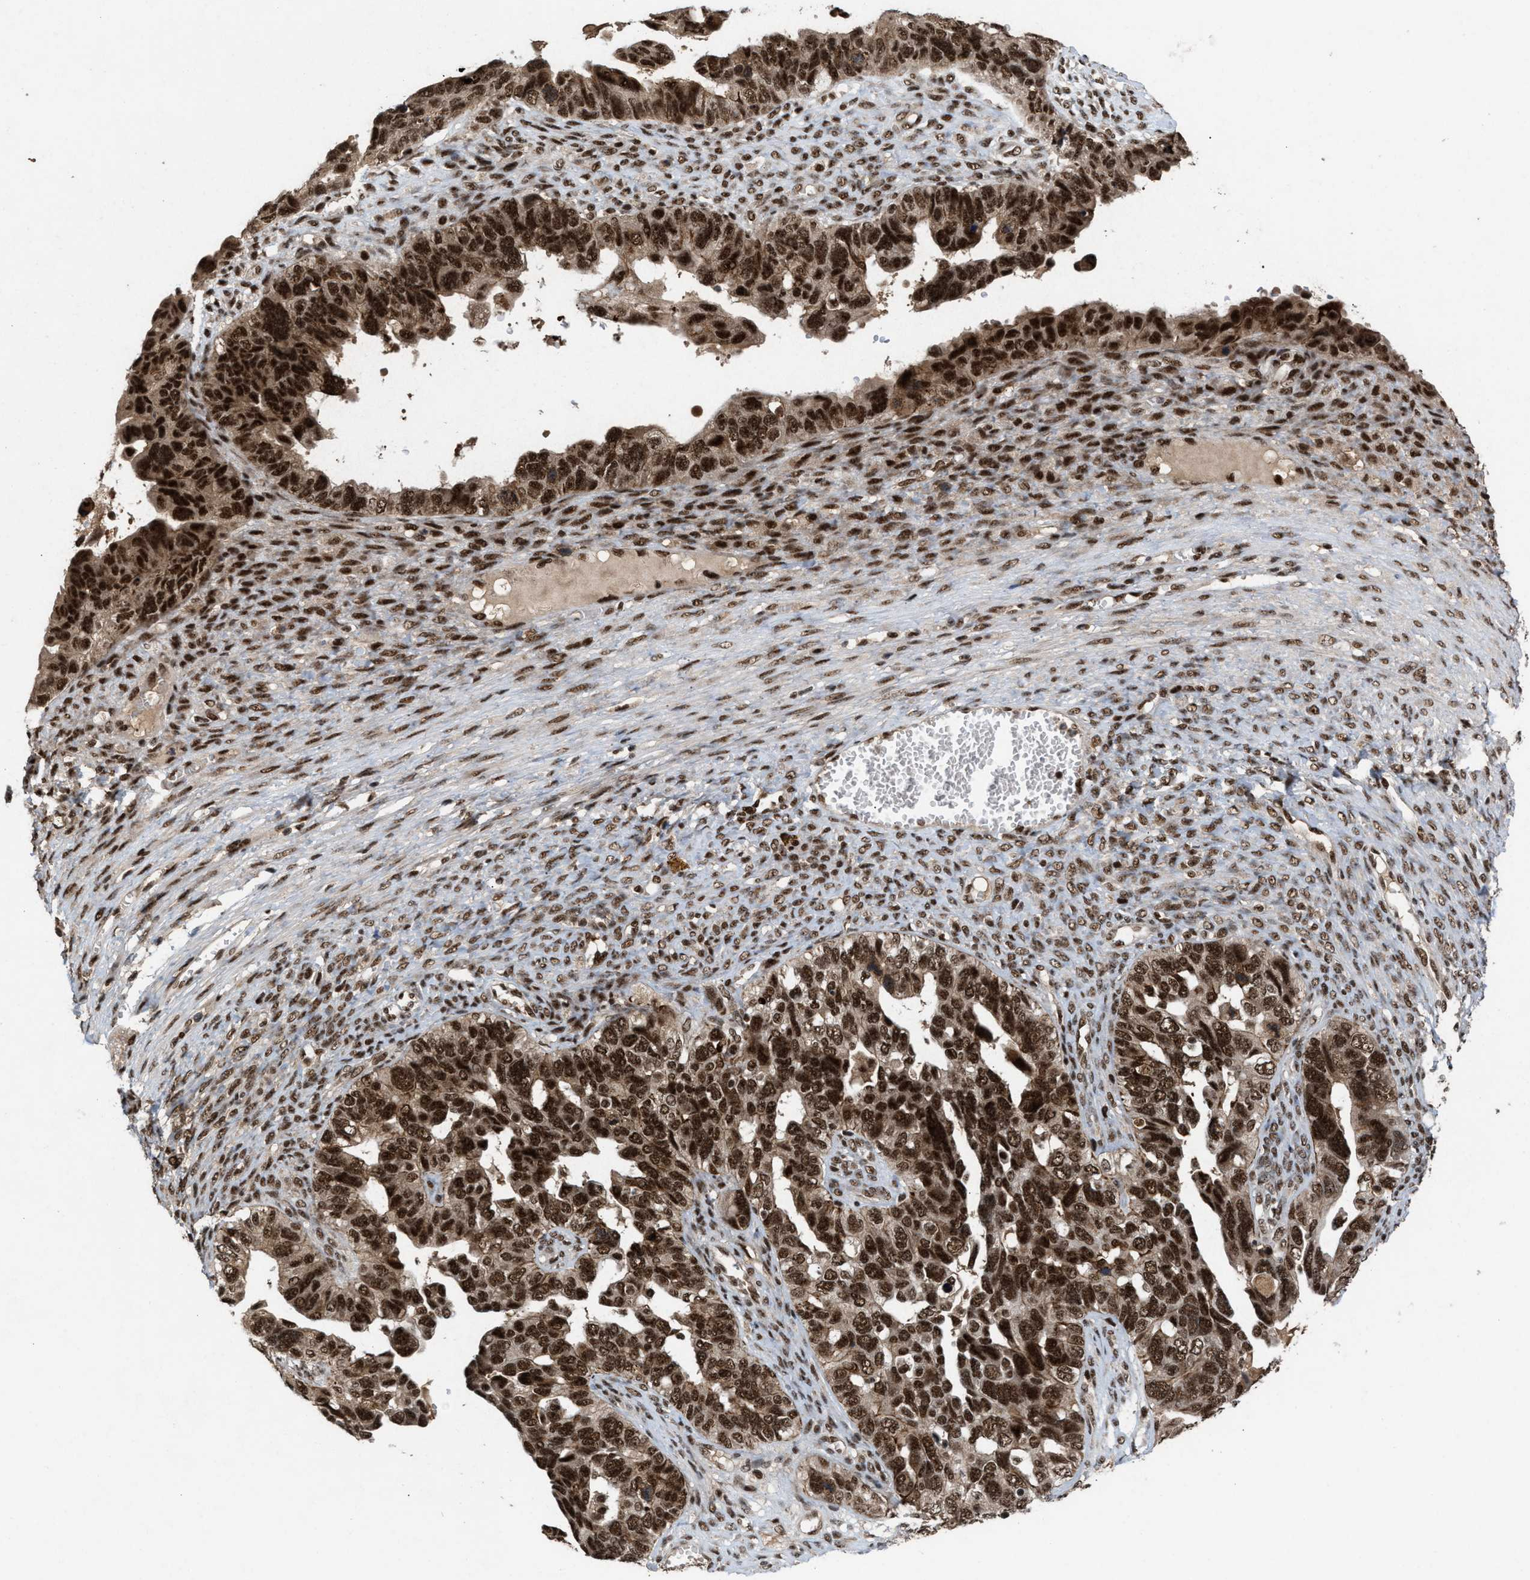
{"staining": {"intensity": "strong", "quantity": ">75%", "location": "cytoplasmic/membranous,nuclear"}, "tissue": "ovarian cancer", "cell_type": "Tumor cells", "image_type": "cancer", "snomed": [{"axis": "morphology", "description": "Cystadenocarcinoma, serous, NOS"}, {"axis": "topography", "description": "Ovary"}], "caption": "The histopathology image demonstrates a brown stain indicating the presence of a protein in the cytoplasmic/membranous and nuclear of tumor cells in ovarian cancer.", "gene": "PRPF4", "patient": {"sex": "female", "age": 79}}